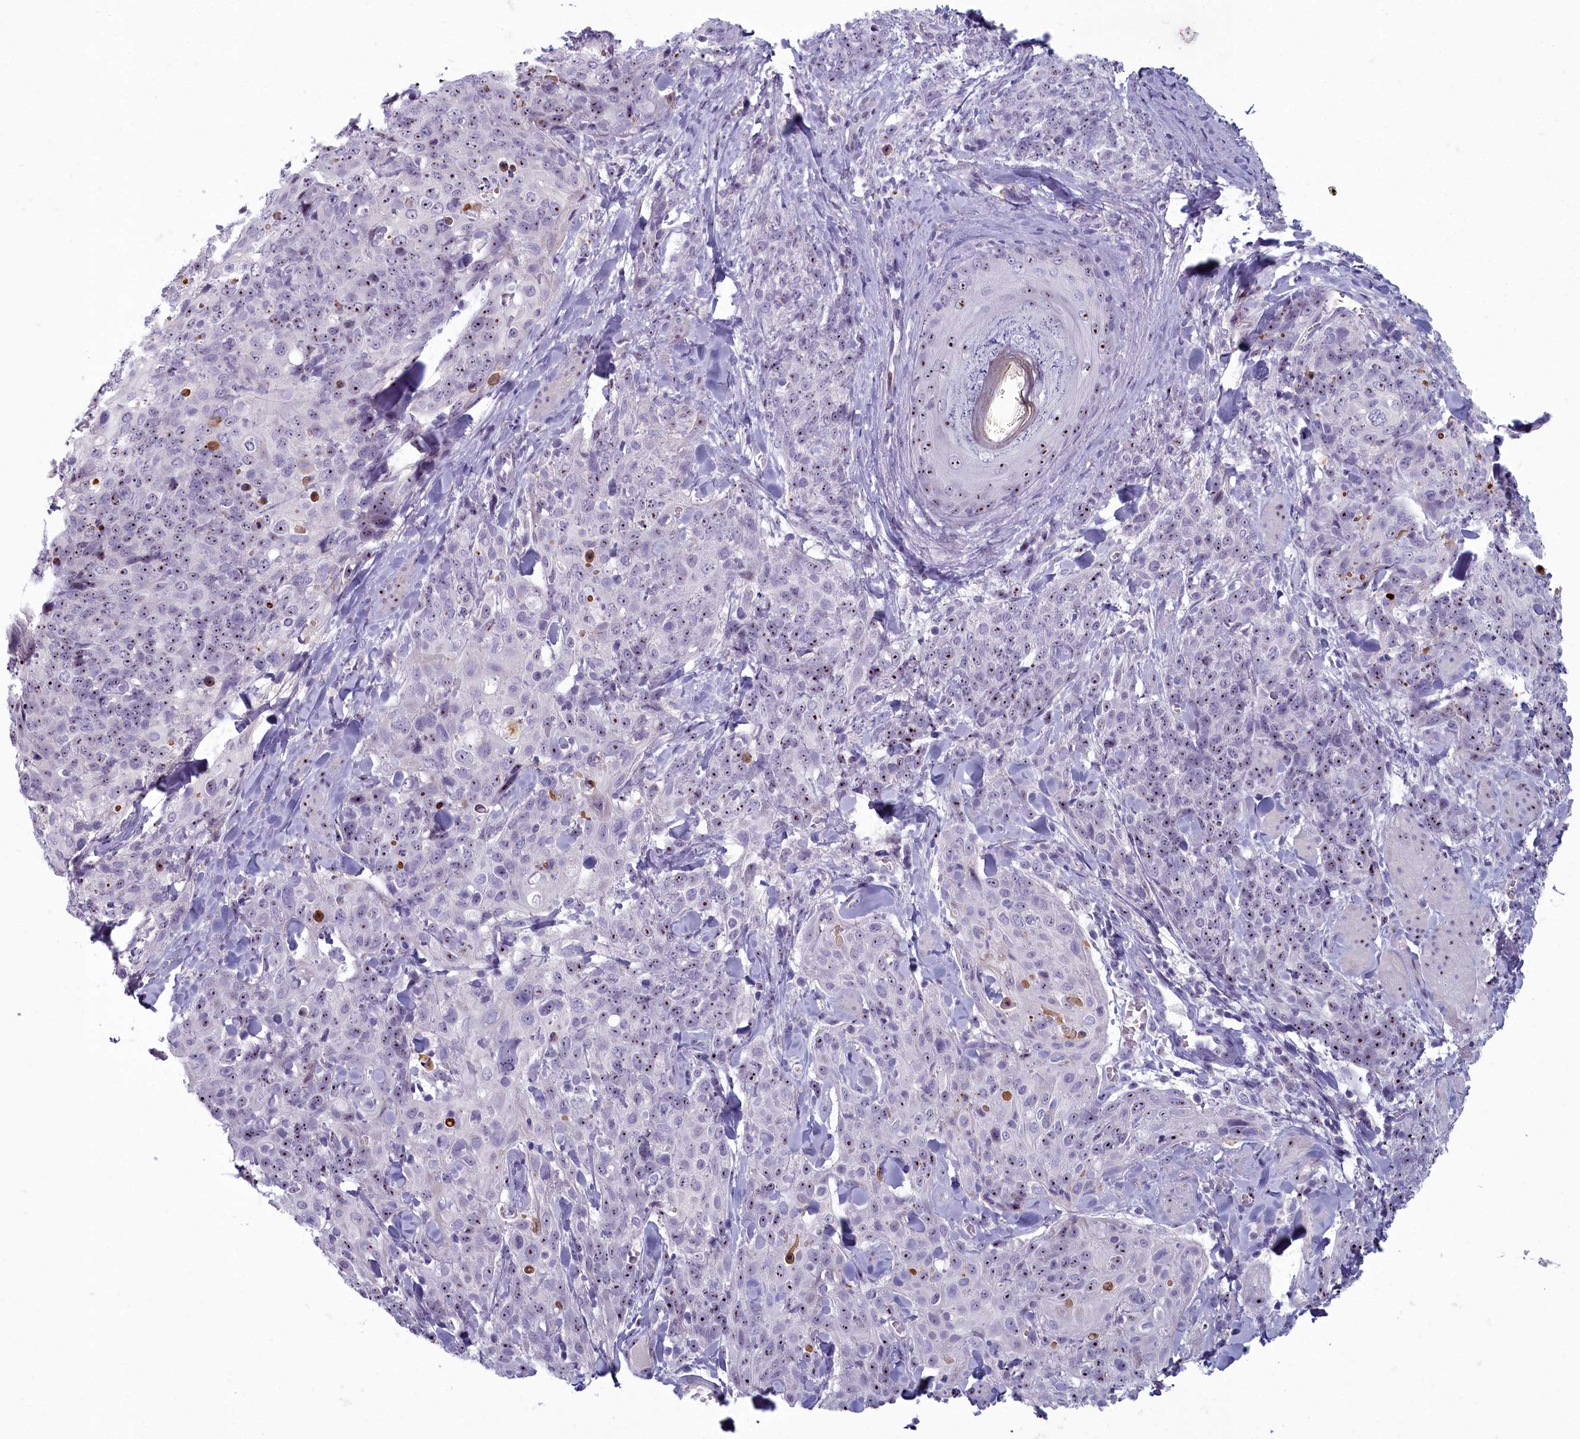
{"staining": {"intensity": "moderate", "quantity": "25%-75%", "location": "nuclear"}, "tissue": "skin cancer", "cell_type": "Tumor cells", "image_type": "cancer", "snomed": [{"axis": "morphology", "description": "Squamous cell carcinoma, NOS"}, {"axis": "topography", "description": "Skin"}, {"axis": "topography", "description": "Vulva"}], "caption": "A medium amount of moderate nuclear expression is identified in approximately 25%-75% of tumor cells in skin cancer tissue.", "gene": "INSYN2A", "patient": {"sex": "female", "age": 85}}